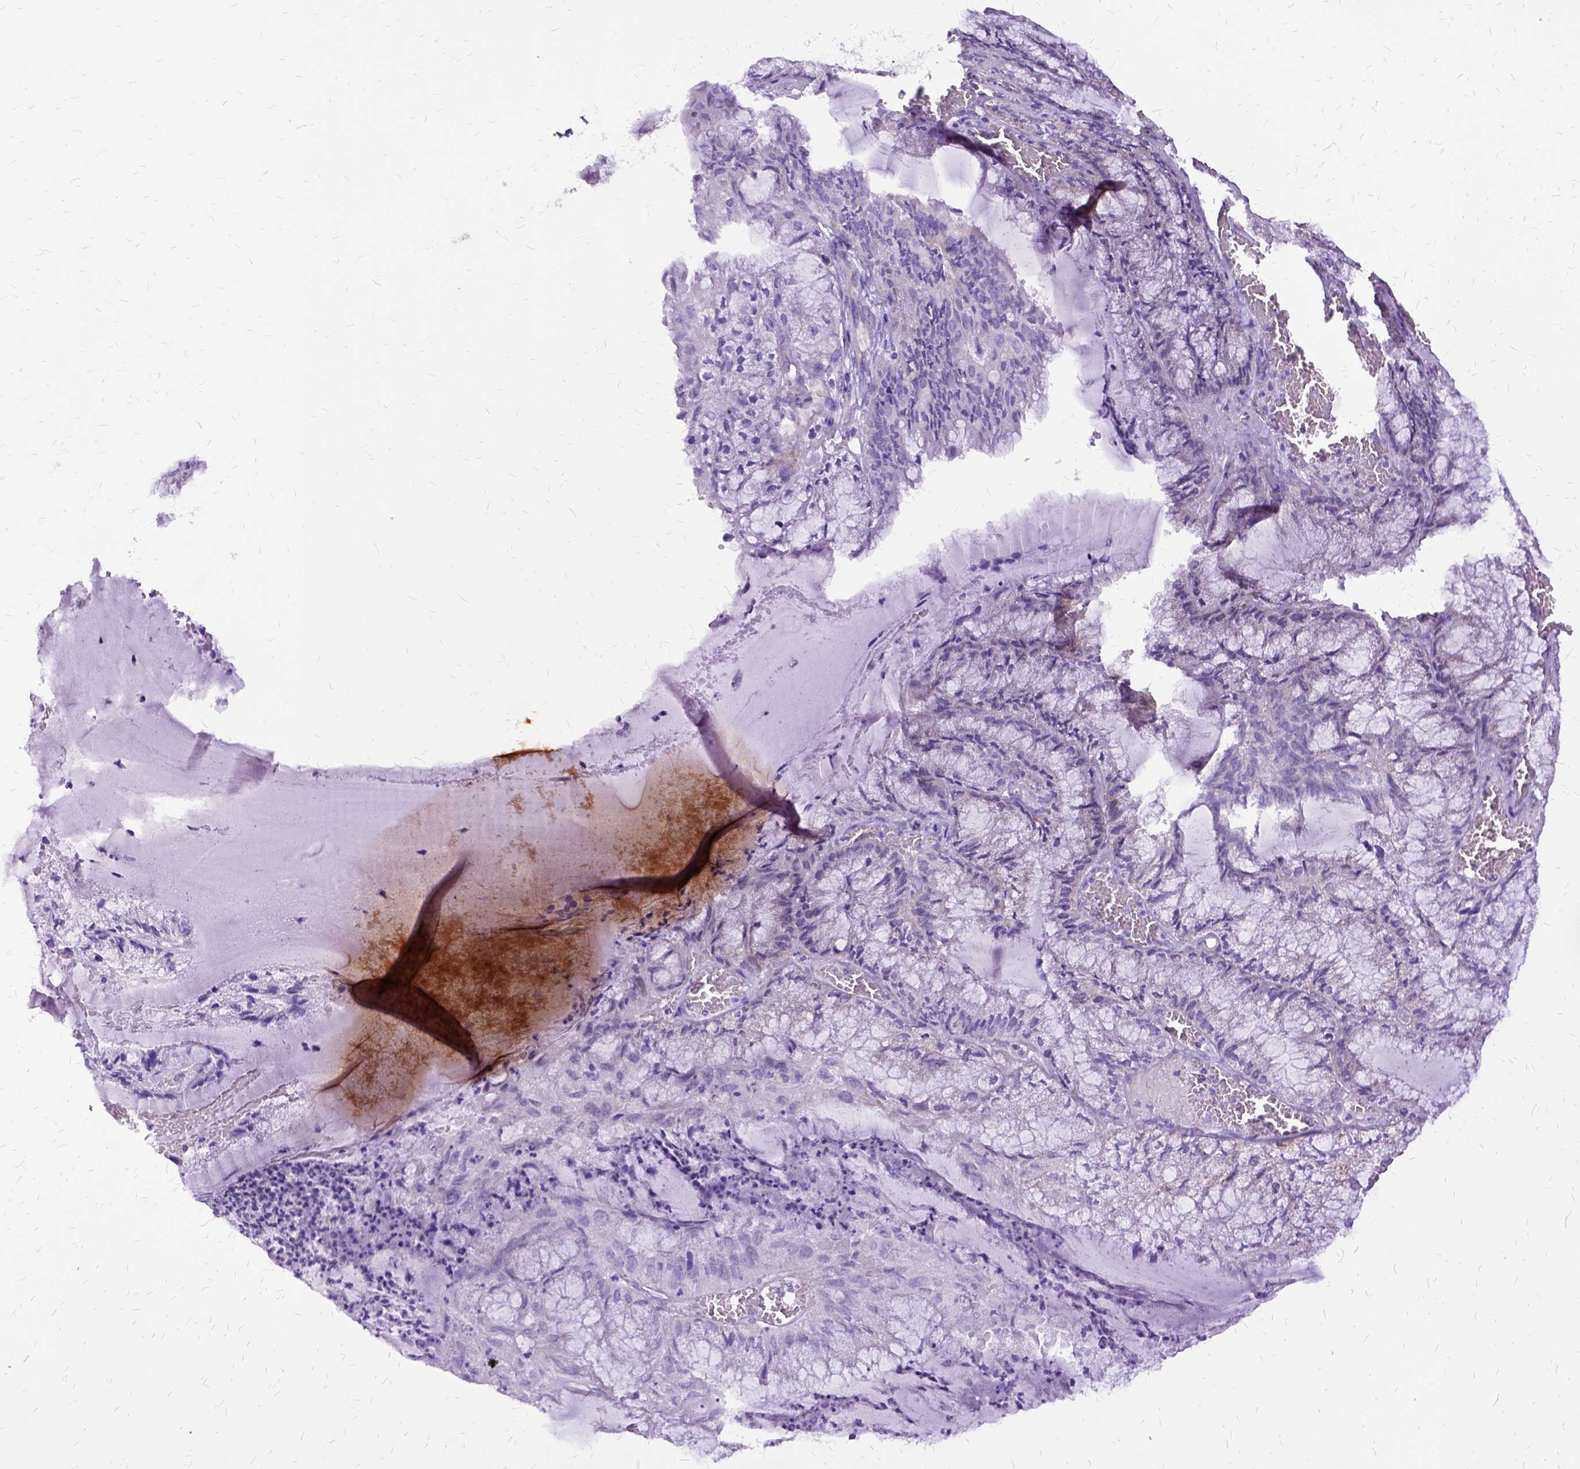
{"staining": {"intensity": "negative", "quantity": "none", "location": "none"}, "tissue": "endometrial cancer", "cell_type": "Tumor cells", "image_type": "cancer", "snomed": [{"axis": "morphology", "description": "Carcinoma, NOS"}, {"axis": "topography", "description": "Endometrium"}], "caption": "Tumor cells are negative for brown protein staining in endometrial cancer (carcinoma). (DAB (3,3'-diaminobenzidine) immunohistochemistry with hematoxylin counter stain).", "gene": "OXCT1", "patient": {"sex": "female", "age": 62}}